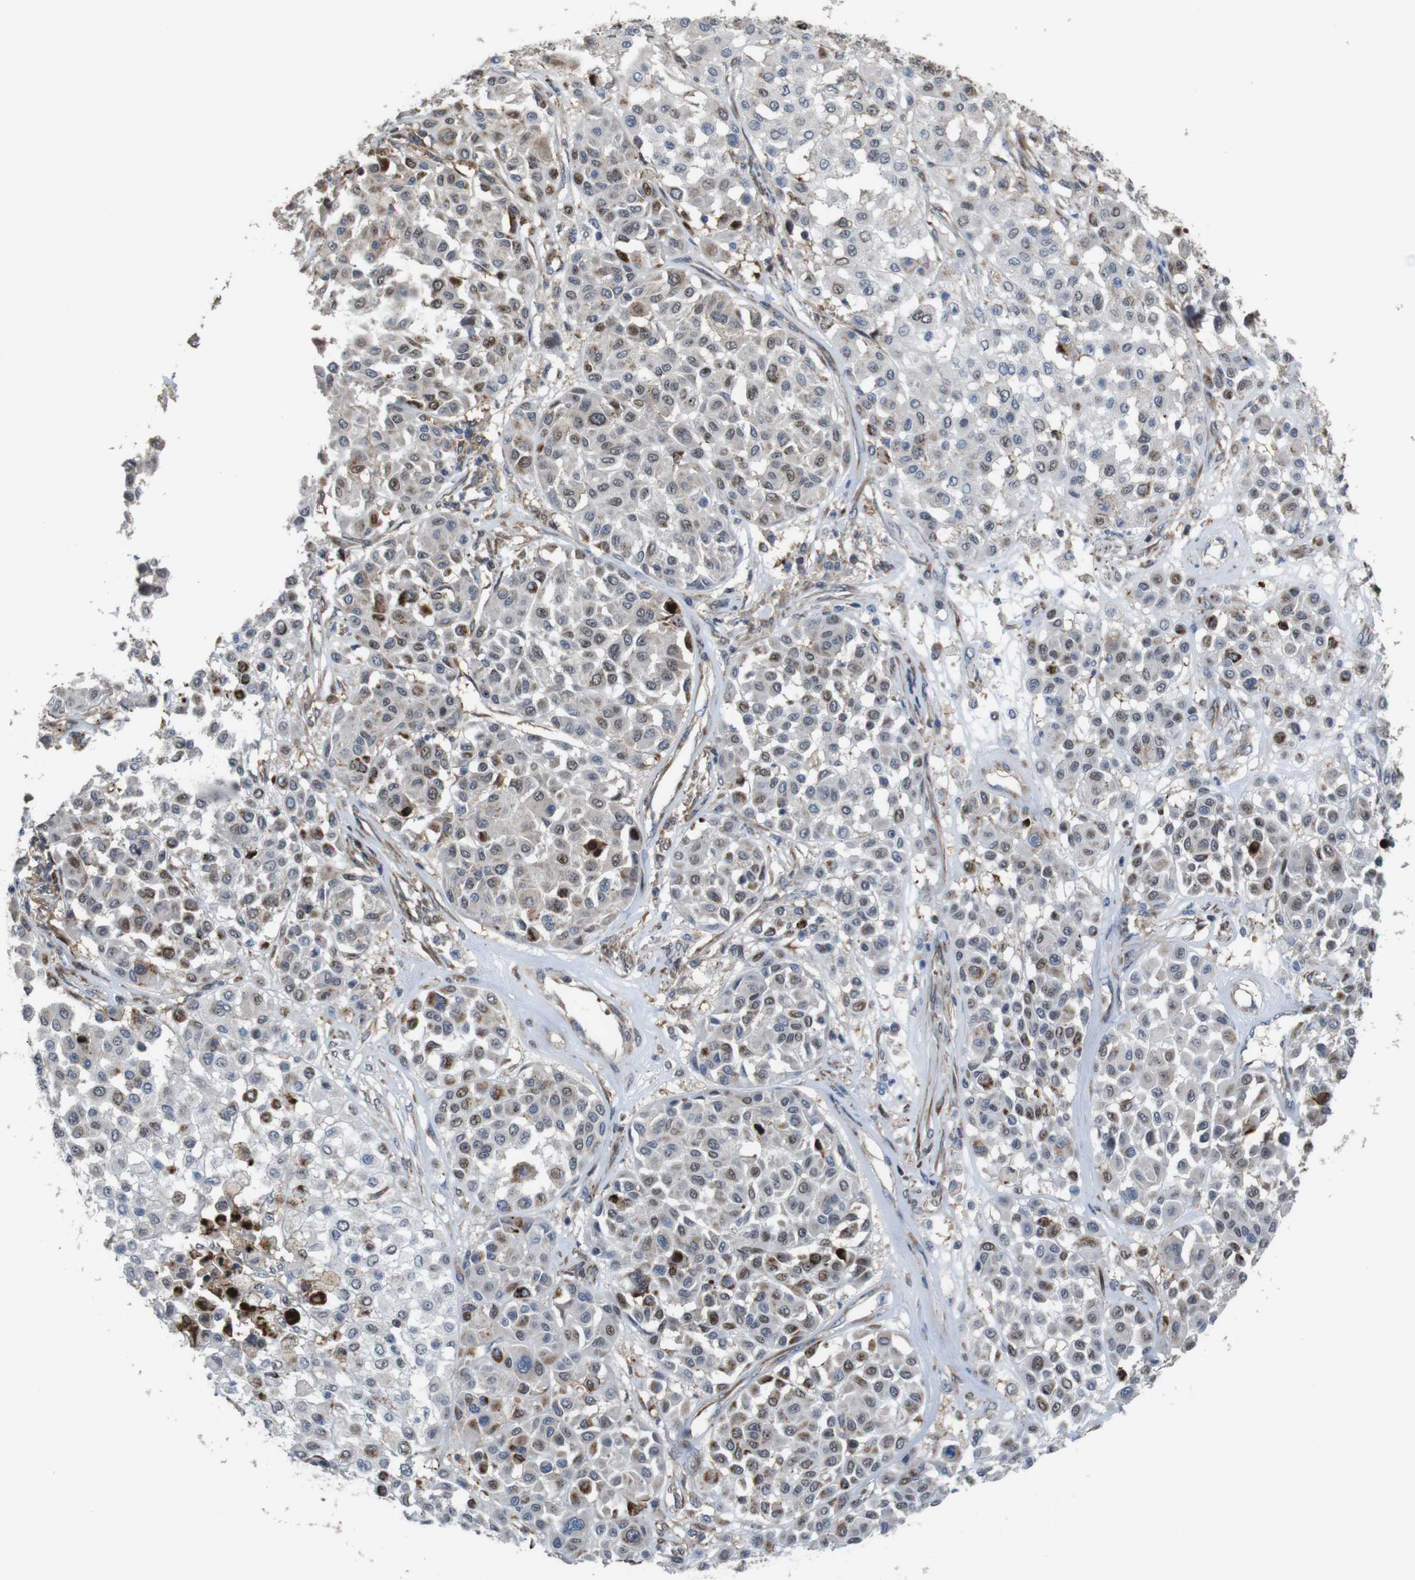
{"staining": {"intensity": "moderate", "quantity": "25%-75%", "location": "cytoplasmic/membranous,nuclear"}, "tissue": "melanoma", "cell_type": "Tumor cells", "image_type": "cancer", "snomed": [{"axis": "morphology", "description": "Malignant melanoma, Metastatic site"}, {"axis": "topography", "description": "Soft tissue"}], "caption": "This photomicrograph displays melanoma stained with immunohistochemistry (IHC) to label a protein in brown. The cytoplasmic/membranous and nuclear of tumor cells show moderate positivity for the protein. Nuclei are counter-stained blue.", "gene": "PCOLCE2", "patient": {"sex": "male", "age": 41}}